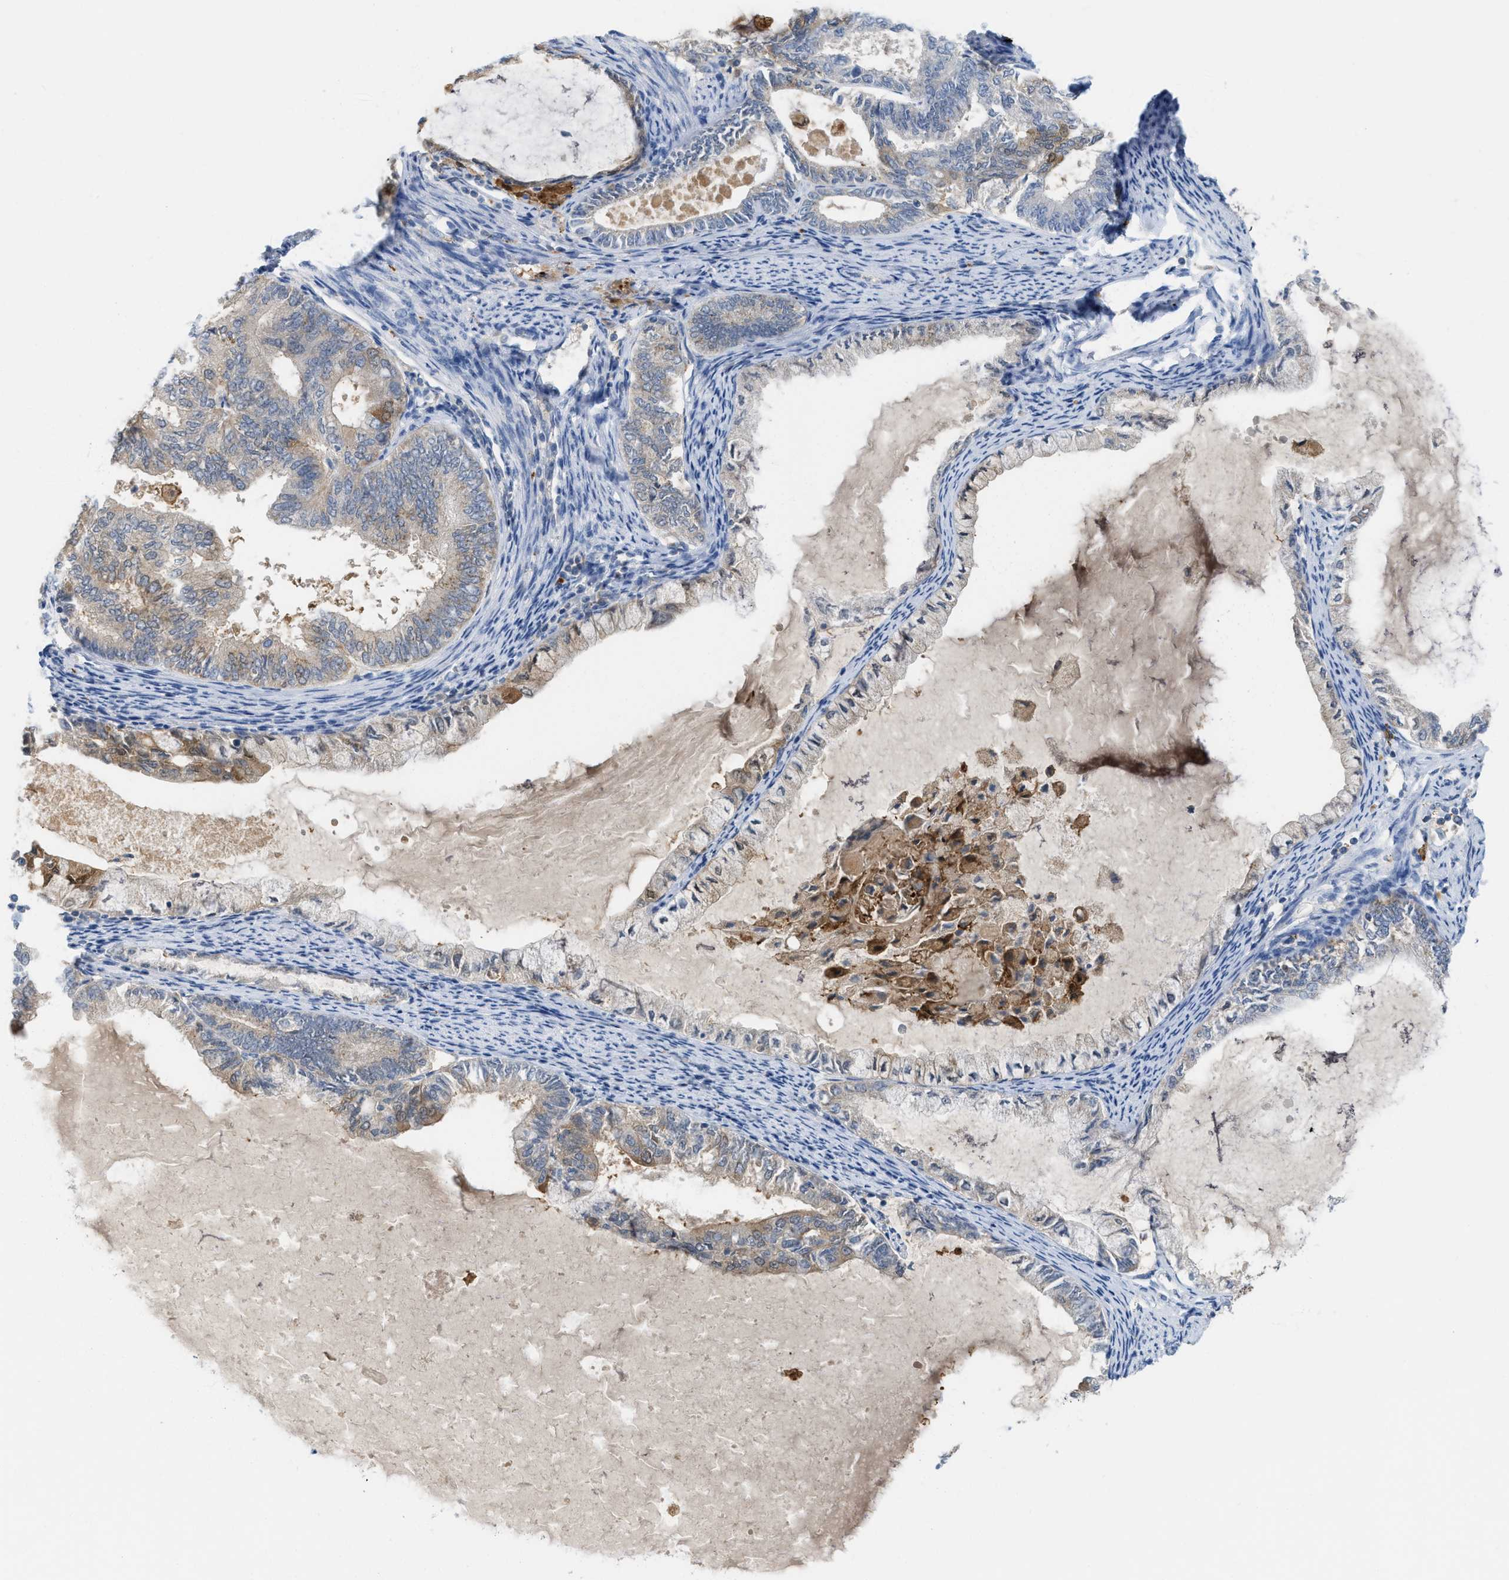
{"staining": {"intensity": "weak", "quantity": "25%-75%", "location": "cytoplasmic/membranous"}, "tissue": "endometrial cancer", "cell_type": "Tumor cells", "image_type": "cancer", "snomed": [{"axis": "morphology", "description": "Adenocarcinoma, NOS"}, {"axis": "topography", "description": "Endometrium"}], "caption": "Tumor cells show low levels of weak cytoplasmic/membranous staining in about 25%-75% of cells in endometrial cancer (adenocarcinoma). (brown staining indicates protein expression, while blue staining denotes nuclei).", "gene": "CSTB", "patient": {"sex": "female", "age": 86}}